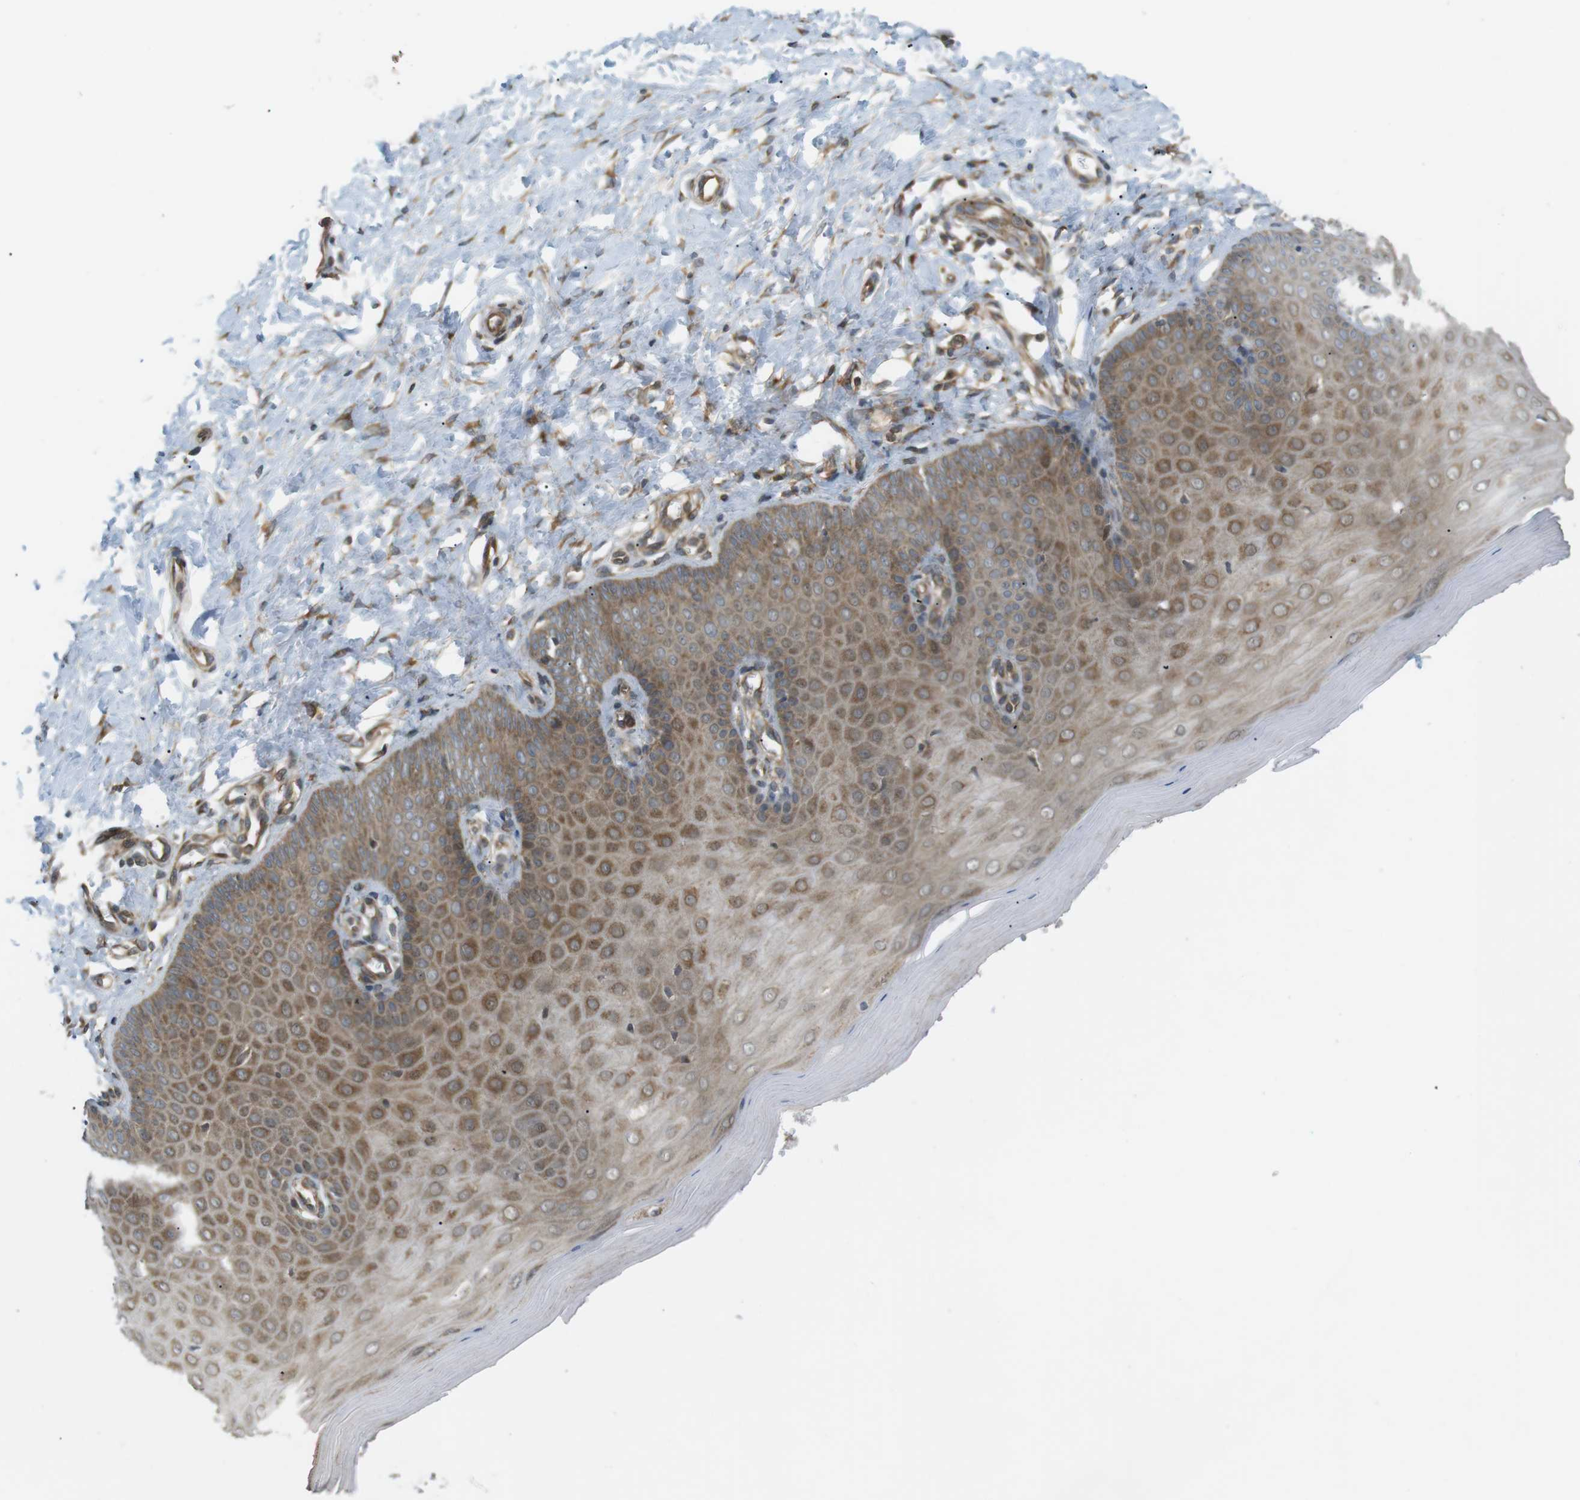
{"staining": {"intensity": "moderate", "quantity": ">75%", "location": "cytoplasmic/membranous"}, "tissue": "cervix", "cell_type": "Glandular cells", "image_type": "normal", "snomed": [{"axis": "morphology", "description": "Normal tissue, NOS"}, {"axis": "topography", "description": "Cervix"}], "caption": "Immunohistochemistry (IHC) (DAB) staining of normal cervix reveals moderate cytoplasmic/membranous protein expression in approximately >75% of glandular cells. Using DAB (3,3'-diaminobenzidine) (brown) and hematoxylin (blue) stains, captured at high magnification using brightfield microscopy.", "gene": "KANK2", "patient": {"sex": "female", "age": 55}}